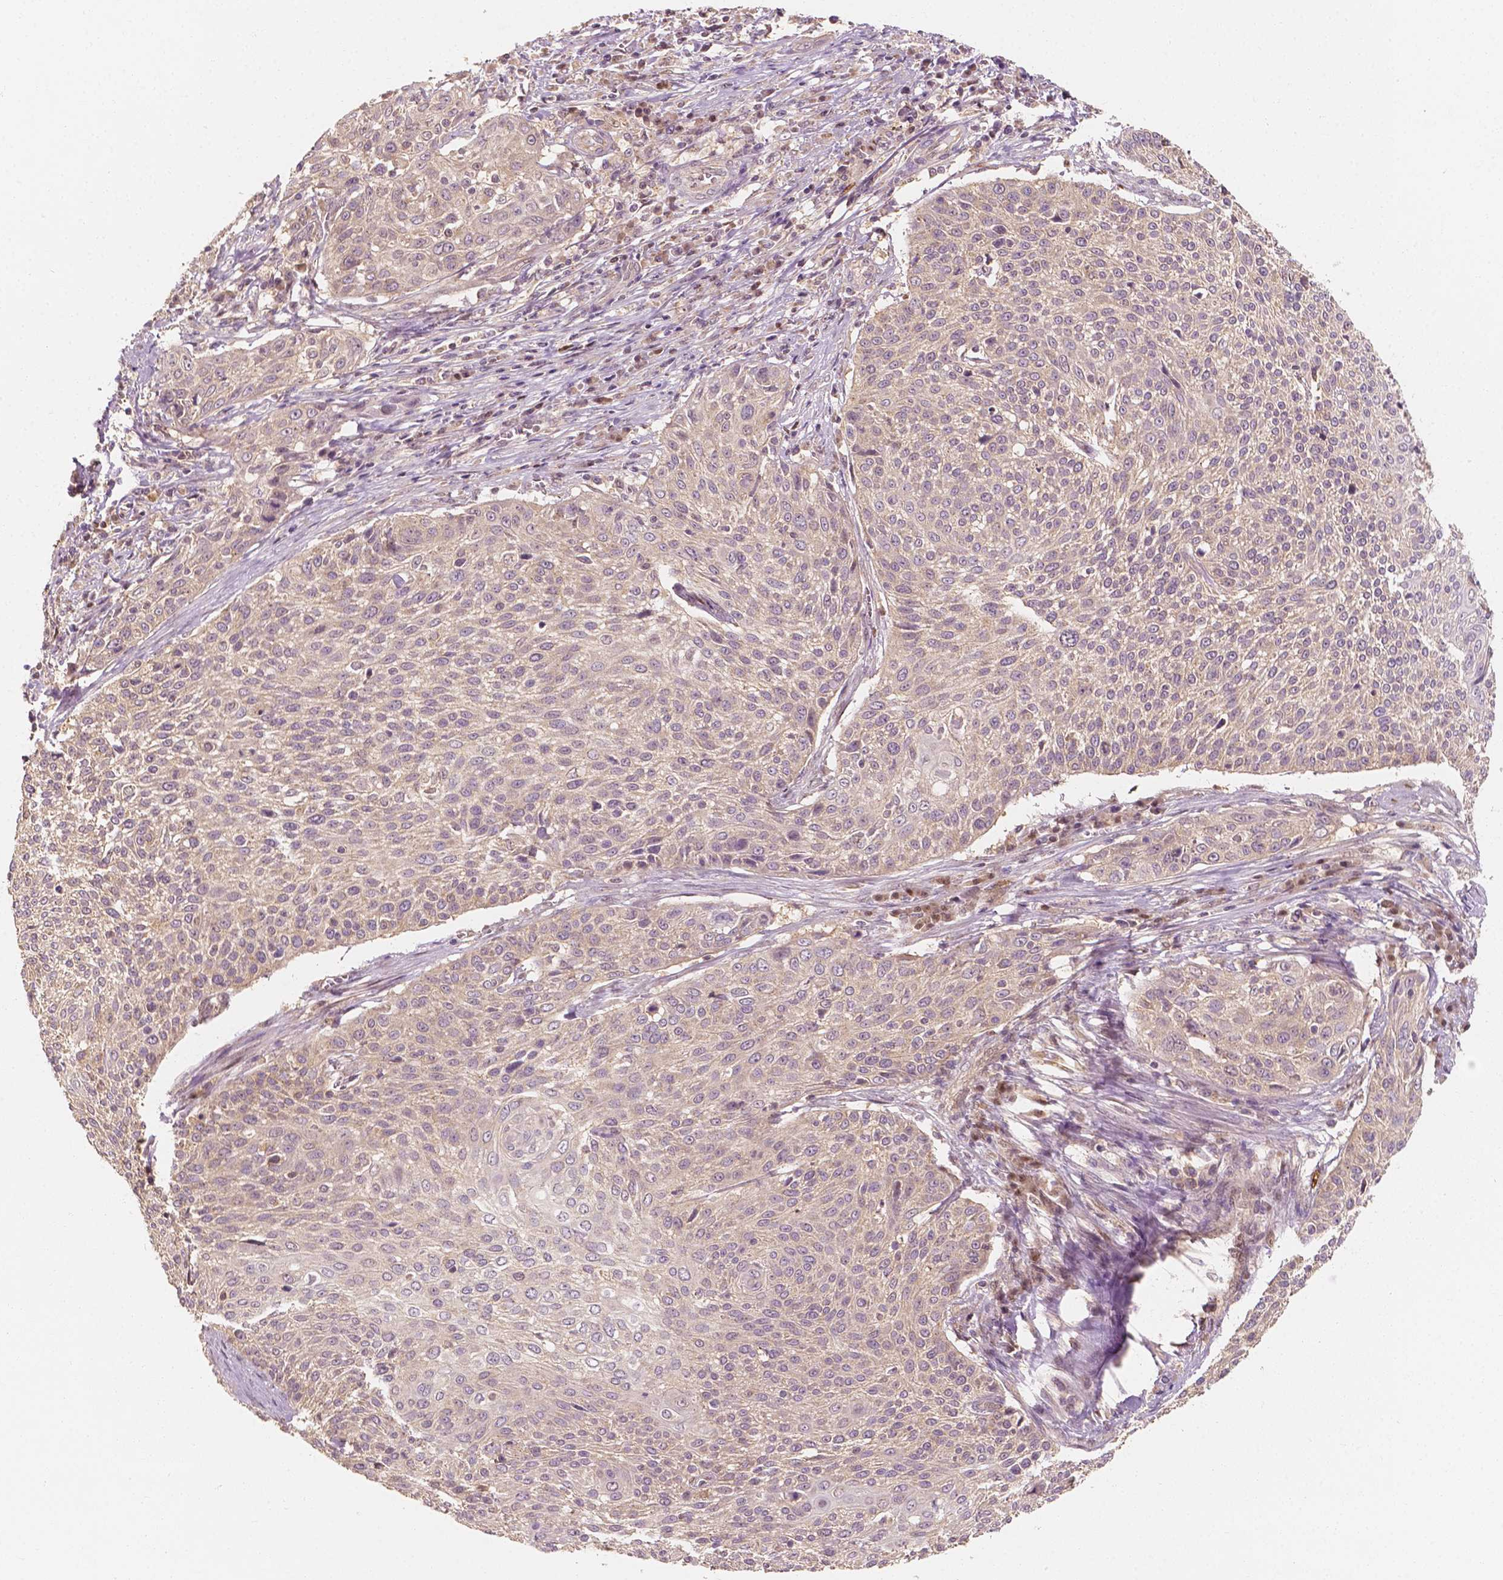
{"staining": {"intensity": "negative", "quantity": "none", "location": "none"}, "tissue": "cervical cancer", "cell_type": "Tumor cells", "image_type": "cancer", "snomed": [{"axis": "morphology", "description": "Squamous cell carcinoma, NOS"}, {"axis": "topography", "description": "Cervix"}], "caption": "Immunohistochemistry (IHC) micrograph of cervical cancer stained for a protein (brown), which exhibits no staining in tumor cells. (DAB (3,3'-diaminobenzidine) IHC with hematoxylin counter stain).", "gene": "TBC1D17", "patient": {"sex": "female", "age": 31}}